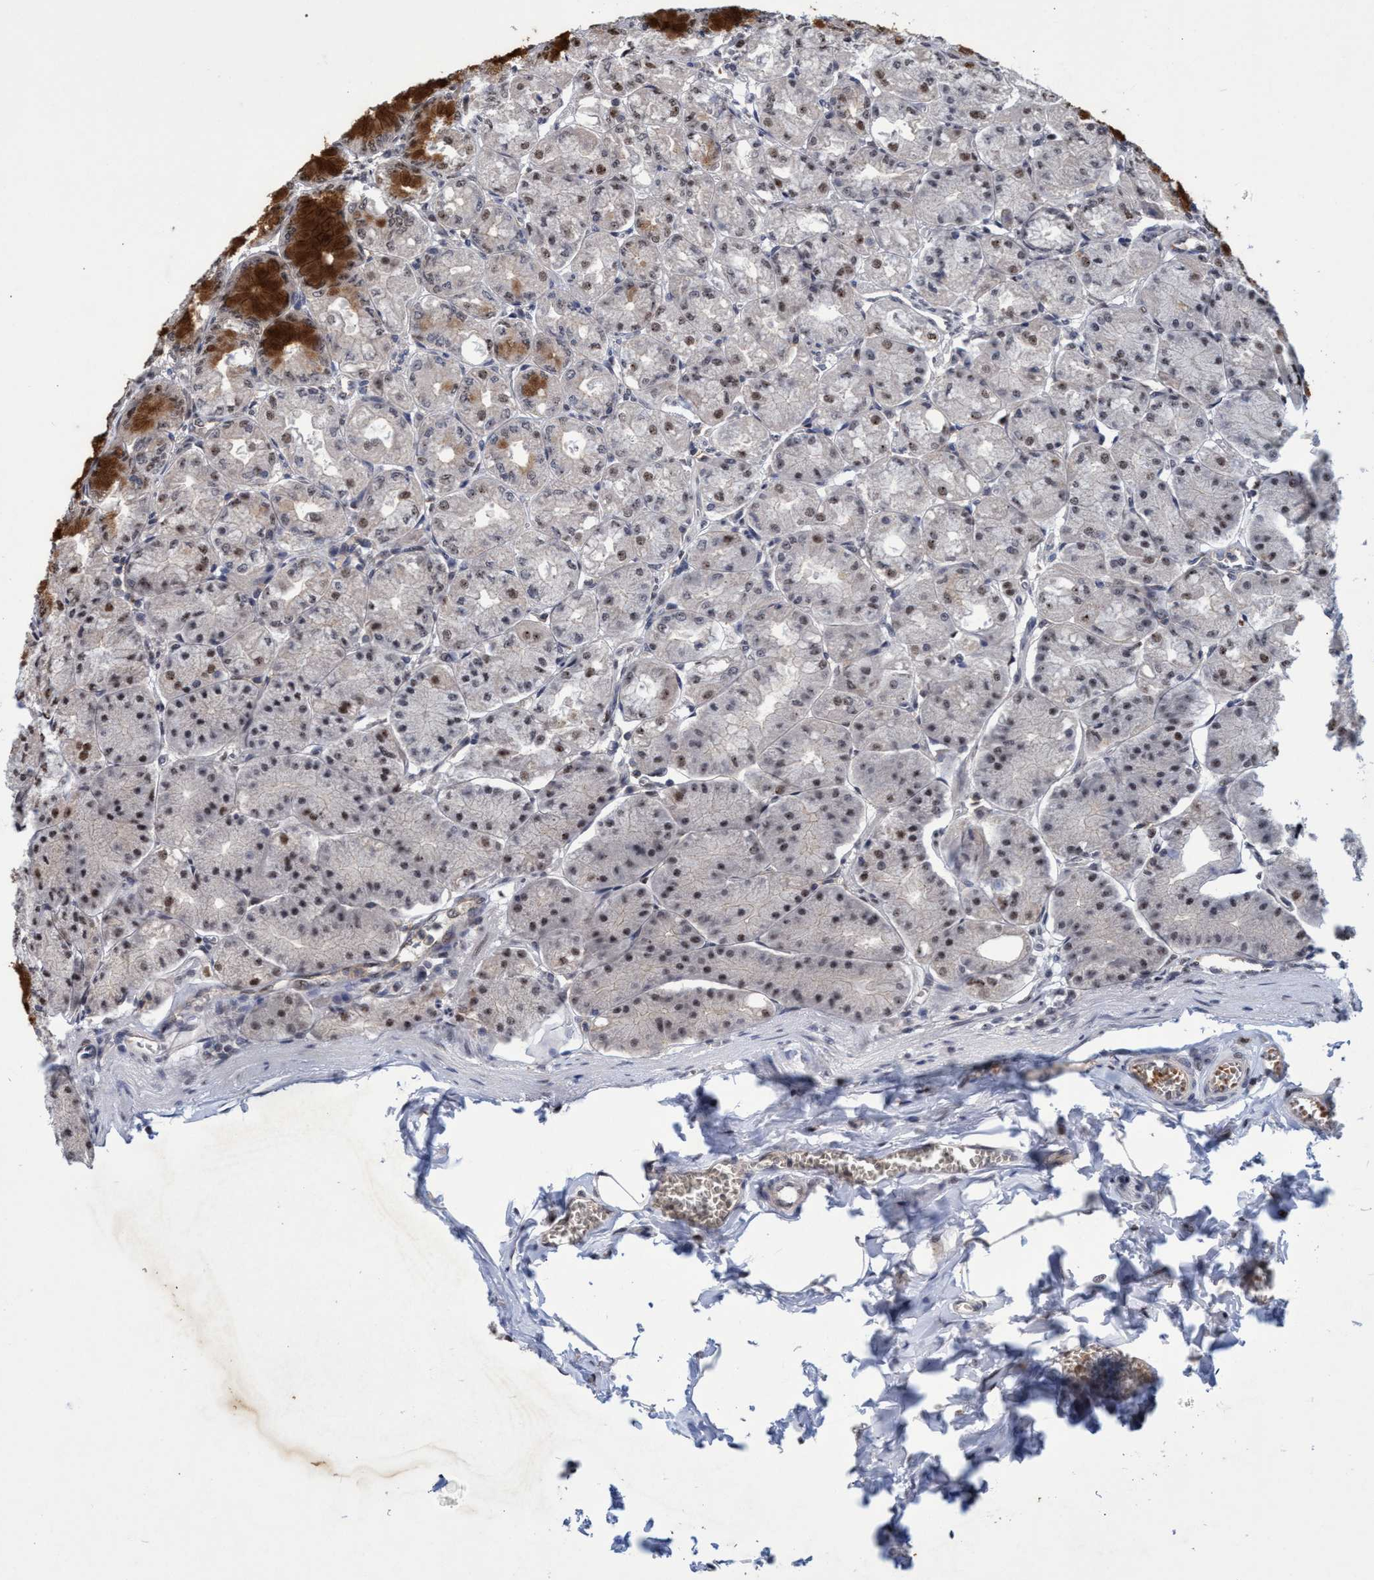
{"staining": {"intensity": "strong", "quantity": ">75%", "location": "cytoplasmic/membranous,nuclear"}, "tissue": "stomach", "cell_type": "Glandular cells", "image_type": "normal", "snomed": [{"axis": "morphology", "description": "Normal tissue, NOS"}, {"axis": "topography", "description": "Stomach, lower"}], "caption": "Protein positivity by IHC reveals strong cytoplasmic/membranous,nuclear expression in approximately >75% of glandular cells in normal stomach. The protein is shown in brown color, while the nuclei are stained blue.", "gene": "GTF2F1", "patient": {"sex": "male", "age": 71}}